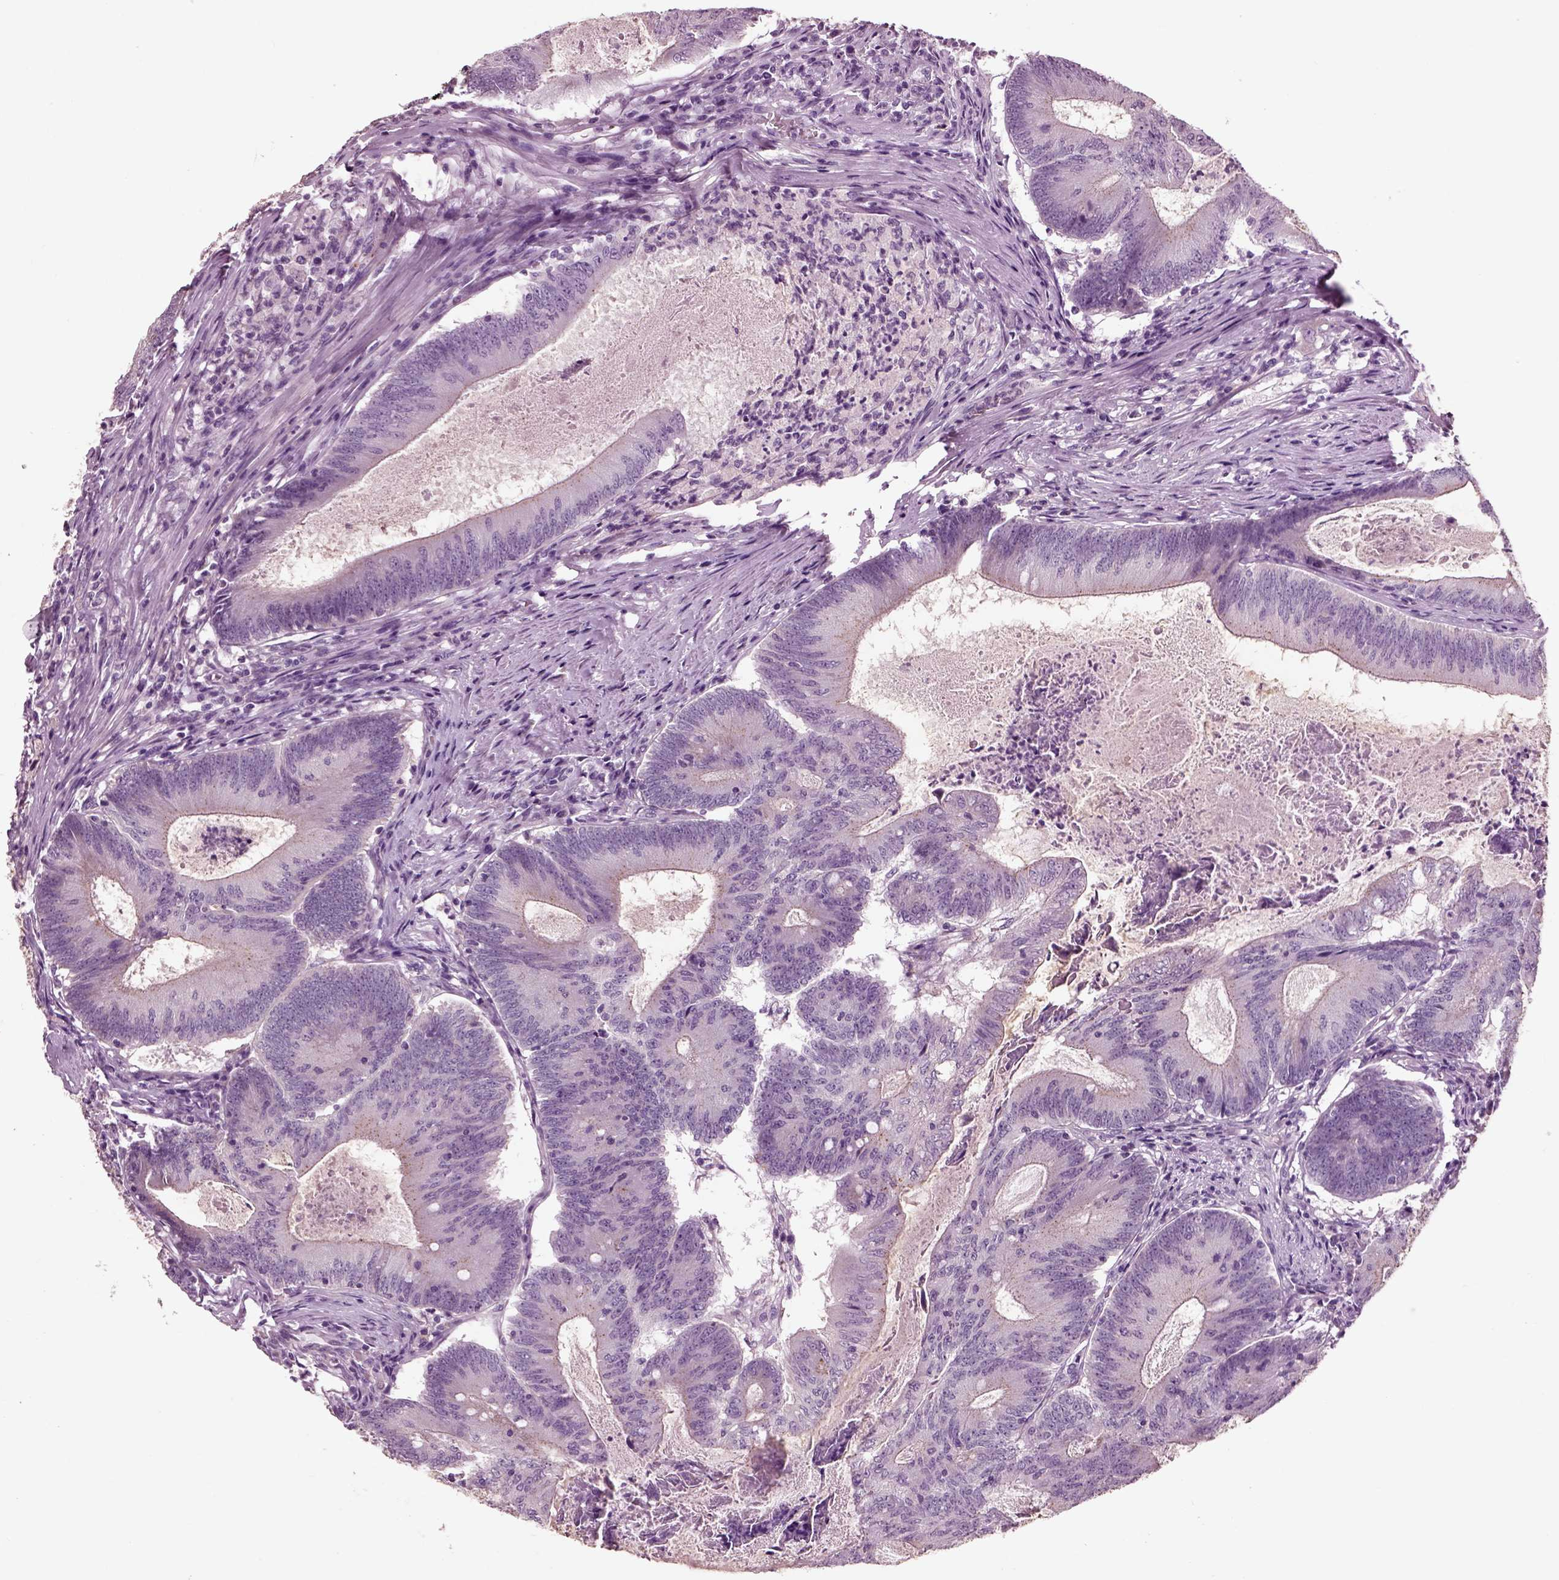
{"staining": {"intensity": "negative", "quantity": "none", "location": "none"}, "tissue": "colorectal cancer", "cell_type": "Tumor cells", "image_type": "cancer", "snomed": [{"axis": "morphology", "description": "Adenocarcinoma, NOS"}, {"axis": "topography", "description": "Colon"}], "caption": "Colorectal cancer (adenocarcinoma) was stained to show a protein in brown. There is no significant staining in tumor cells.", "gene": "CHGB", "patient": {"sex": "female", "age": 70}}